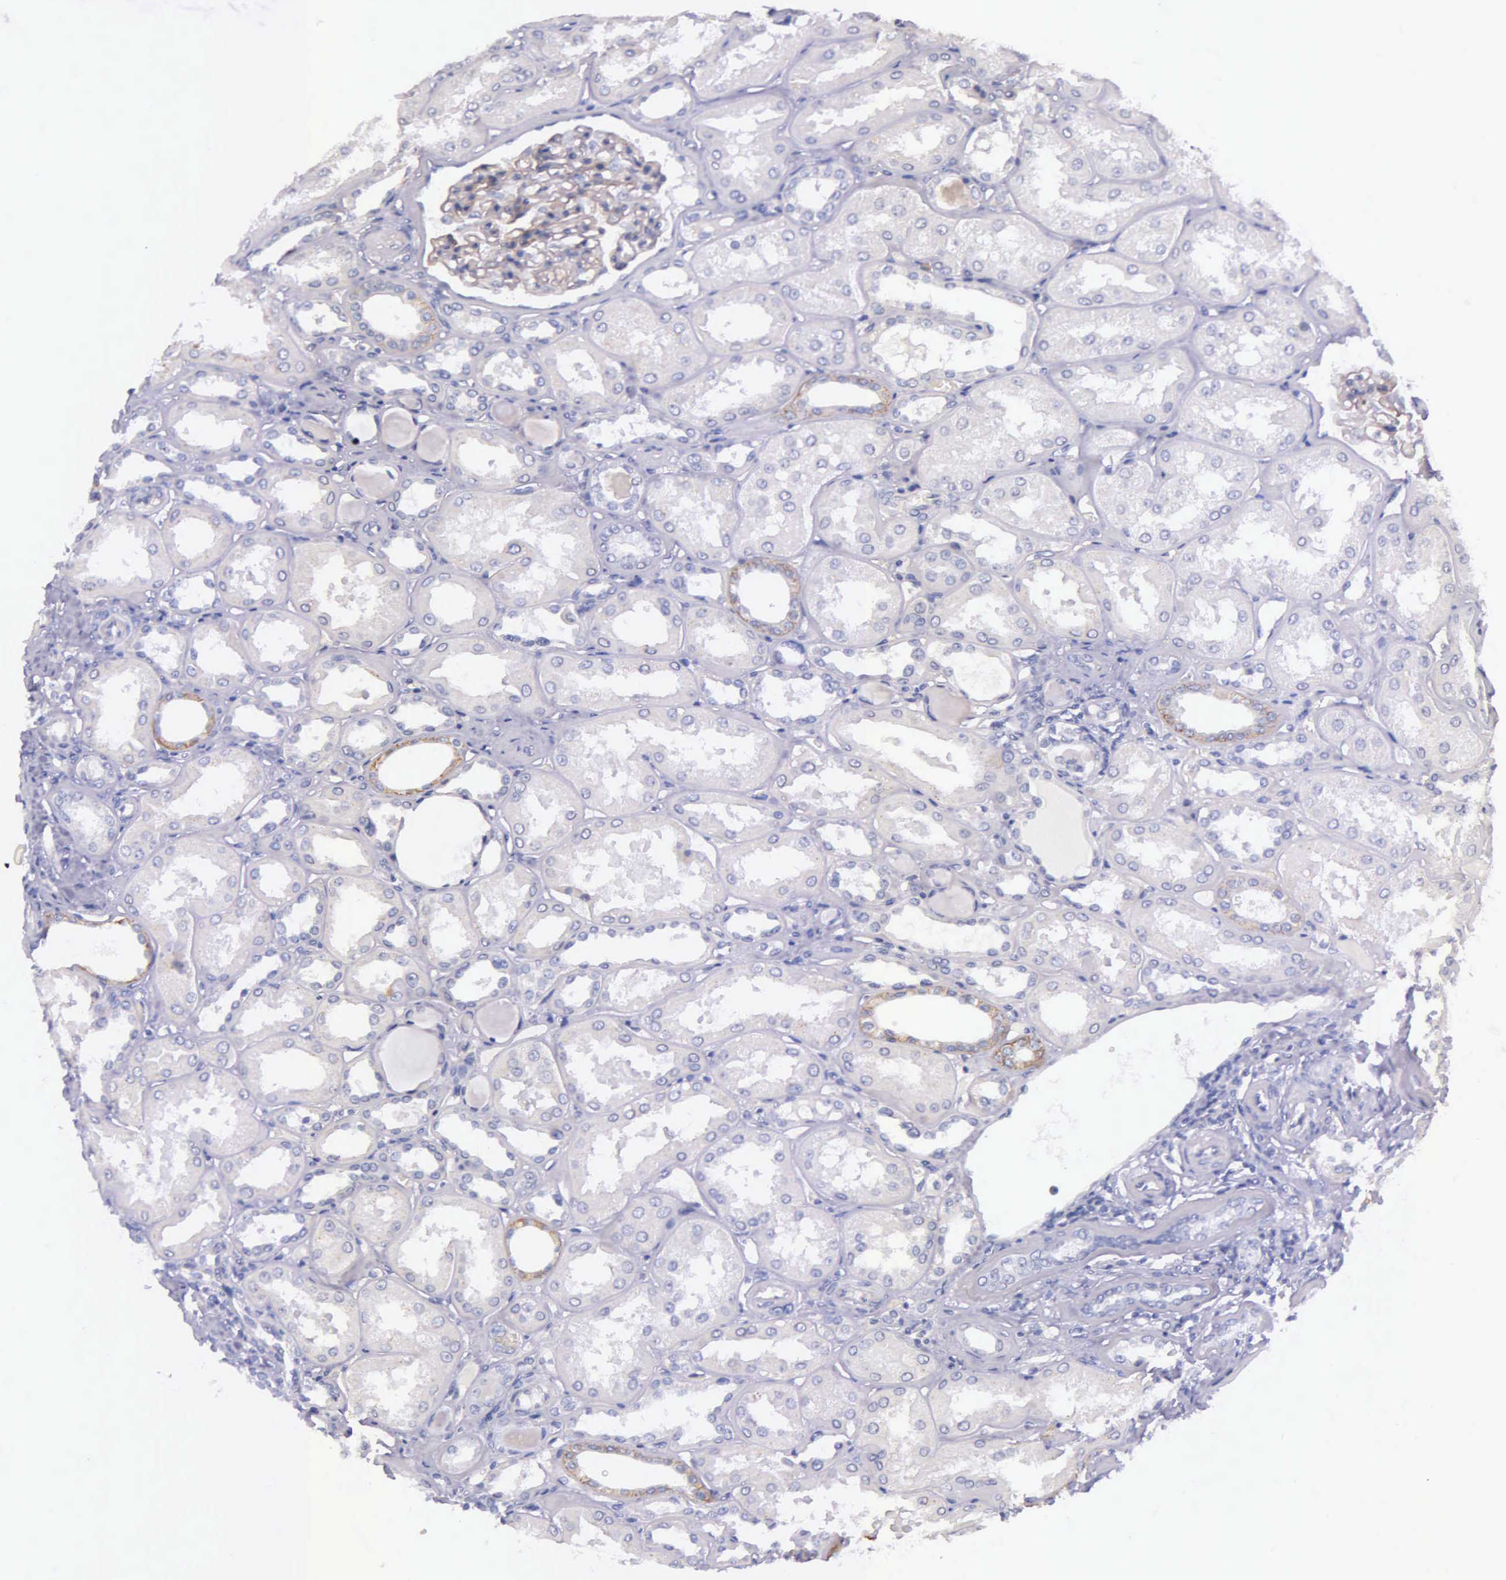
{"staining": {"intensity": "weak", "quantity": ">75%", "location": "cytoplasmic/membranous"}, "tissue": "kidney", "cell_type": "Cells in glomeruli", "image_type": "normal", "snomed": [{"axis": "morphology", "description": "Normal tissue, NOS"}, {"axis": "topography", "description": "Kidney"}], "caption": "This is an image of IHC staining of benign kidney, which shows weak expression in the cytoplasmic/membranous of cells in glomeruli.", "gene": "THSD7A", "patient": {"sex": "male", "age": 61}}